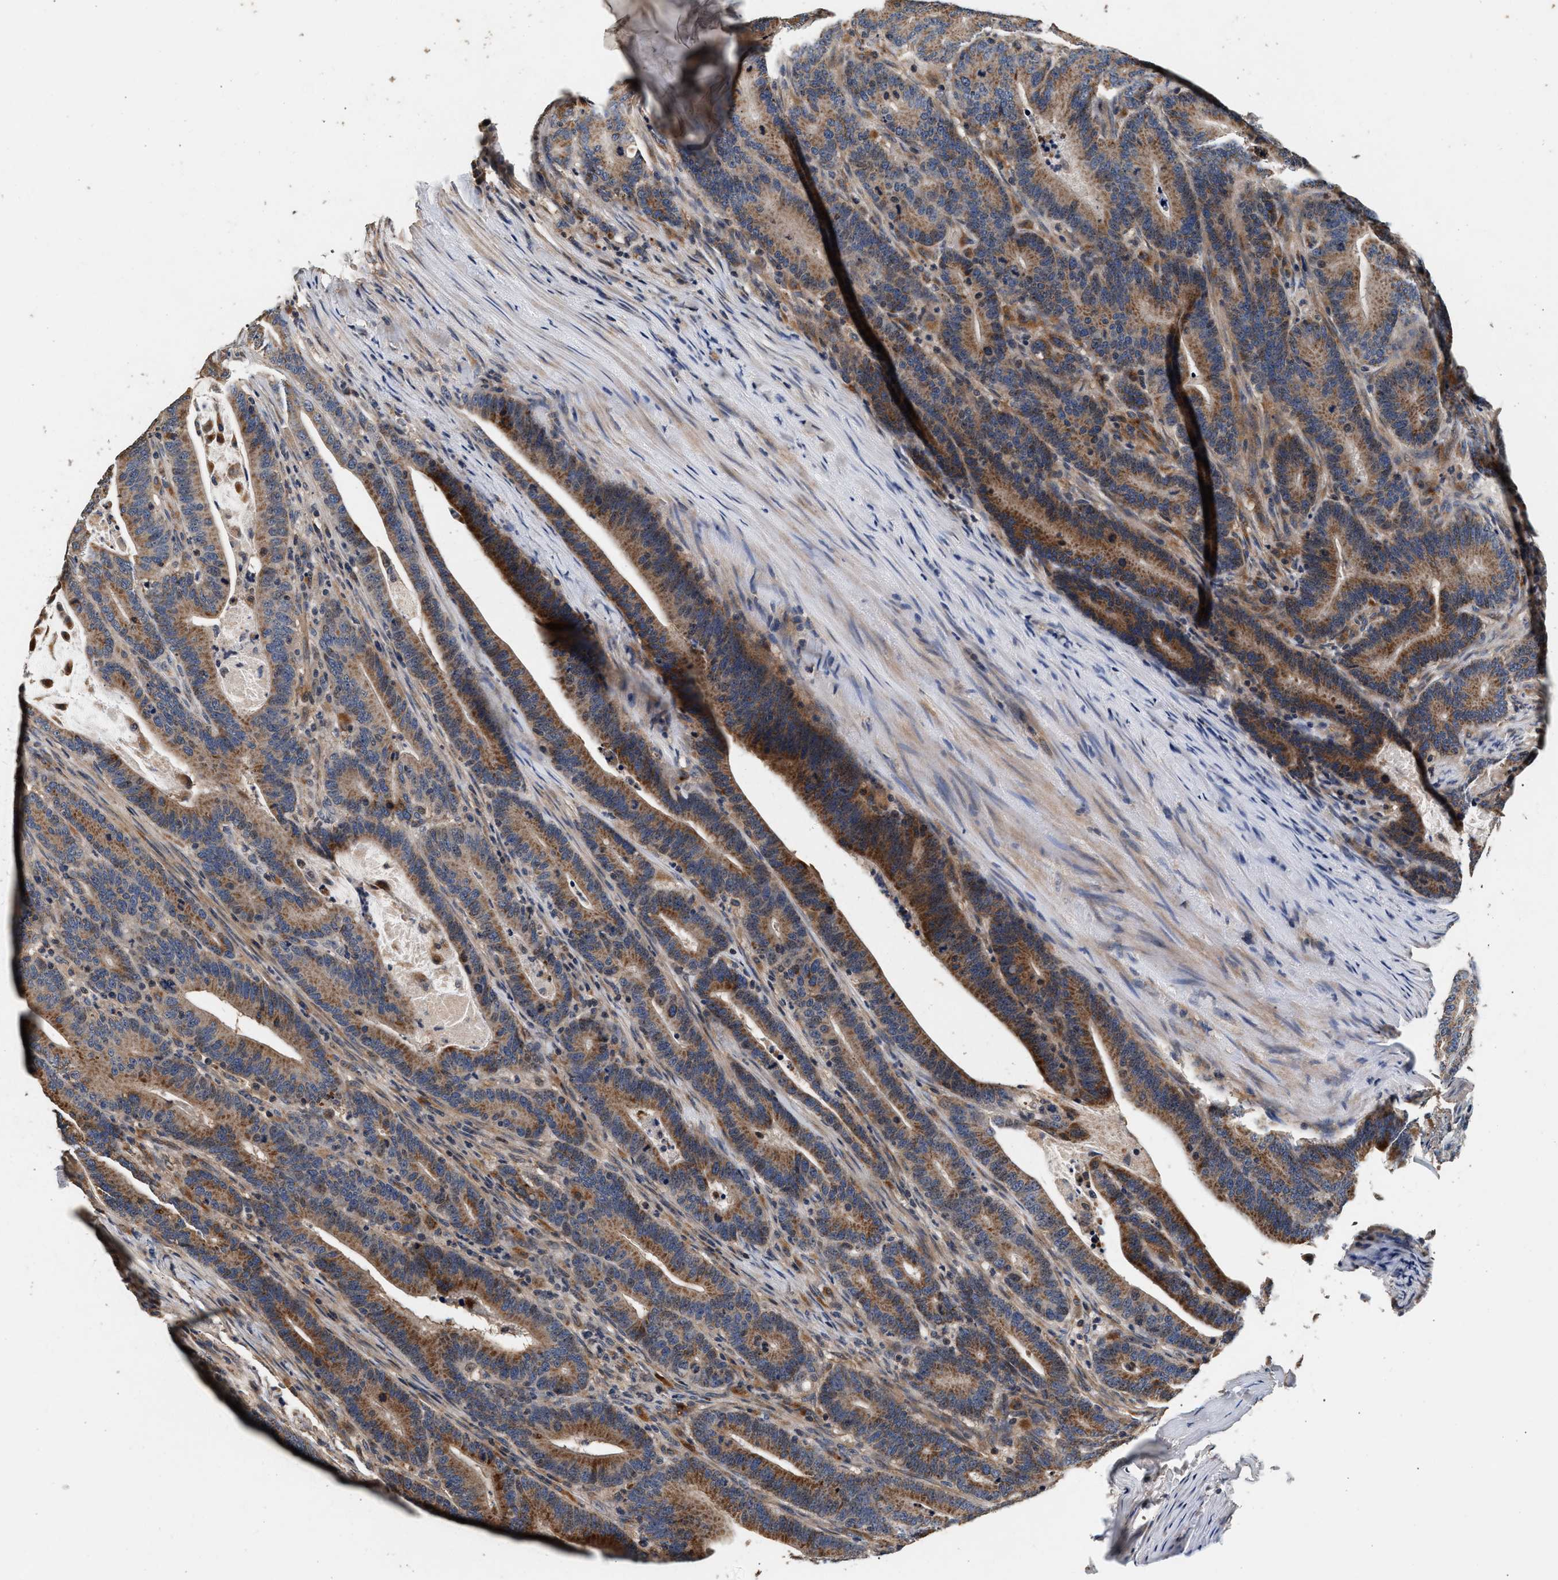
{"staining": {"intensity": "moderate", "quantity": ">75%", "location": "cytoplasmic/membranous"}, "tissue": "colorectal cancer", "cell_type": "Tumor cells", "image_type": "cancer", "snomed": [{"axis": "morphology", "description": "Adenocarcinoma, NOS"}, {"axis": "topography", "description": "Colon"}], "caption": "A brown stain highlights moderate cytoplasmic/membranous staining of a protein in human adenocarcinoma (colorectal) tumor cells.", "gene": "PTGR3", "patient": {"sex": "female", "age": 66}}